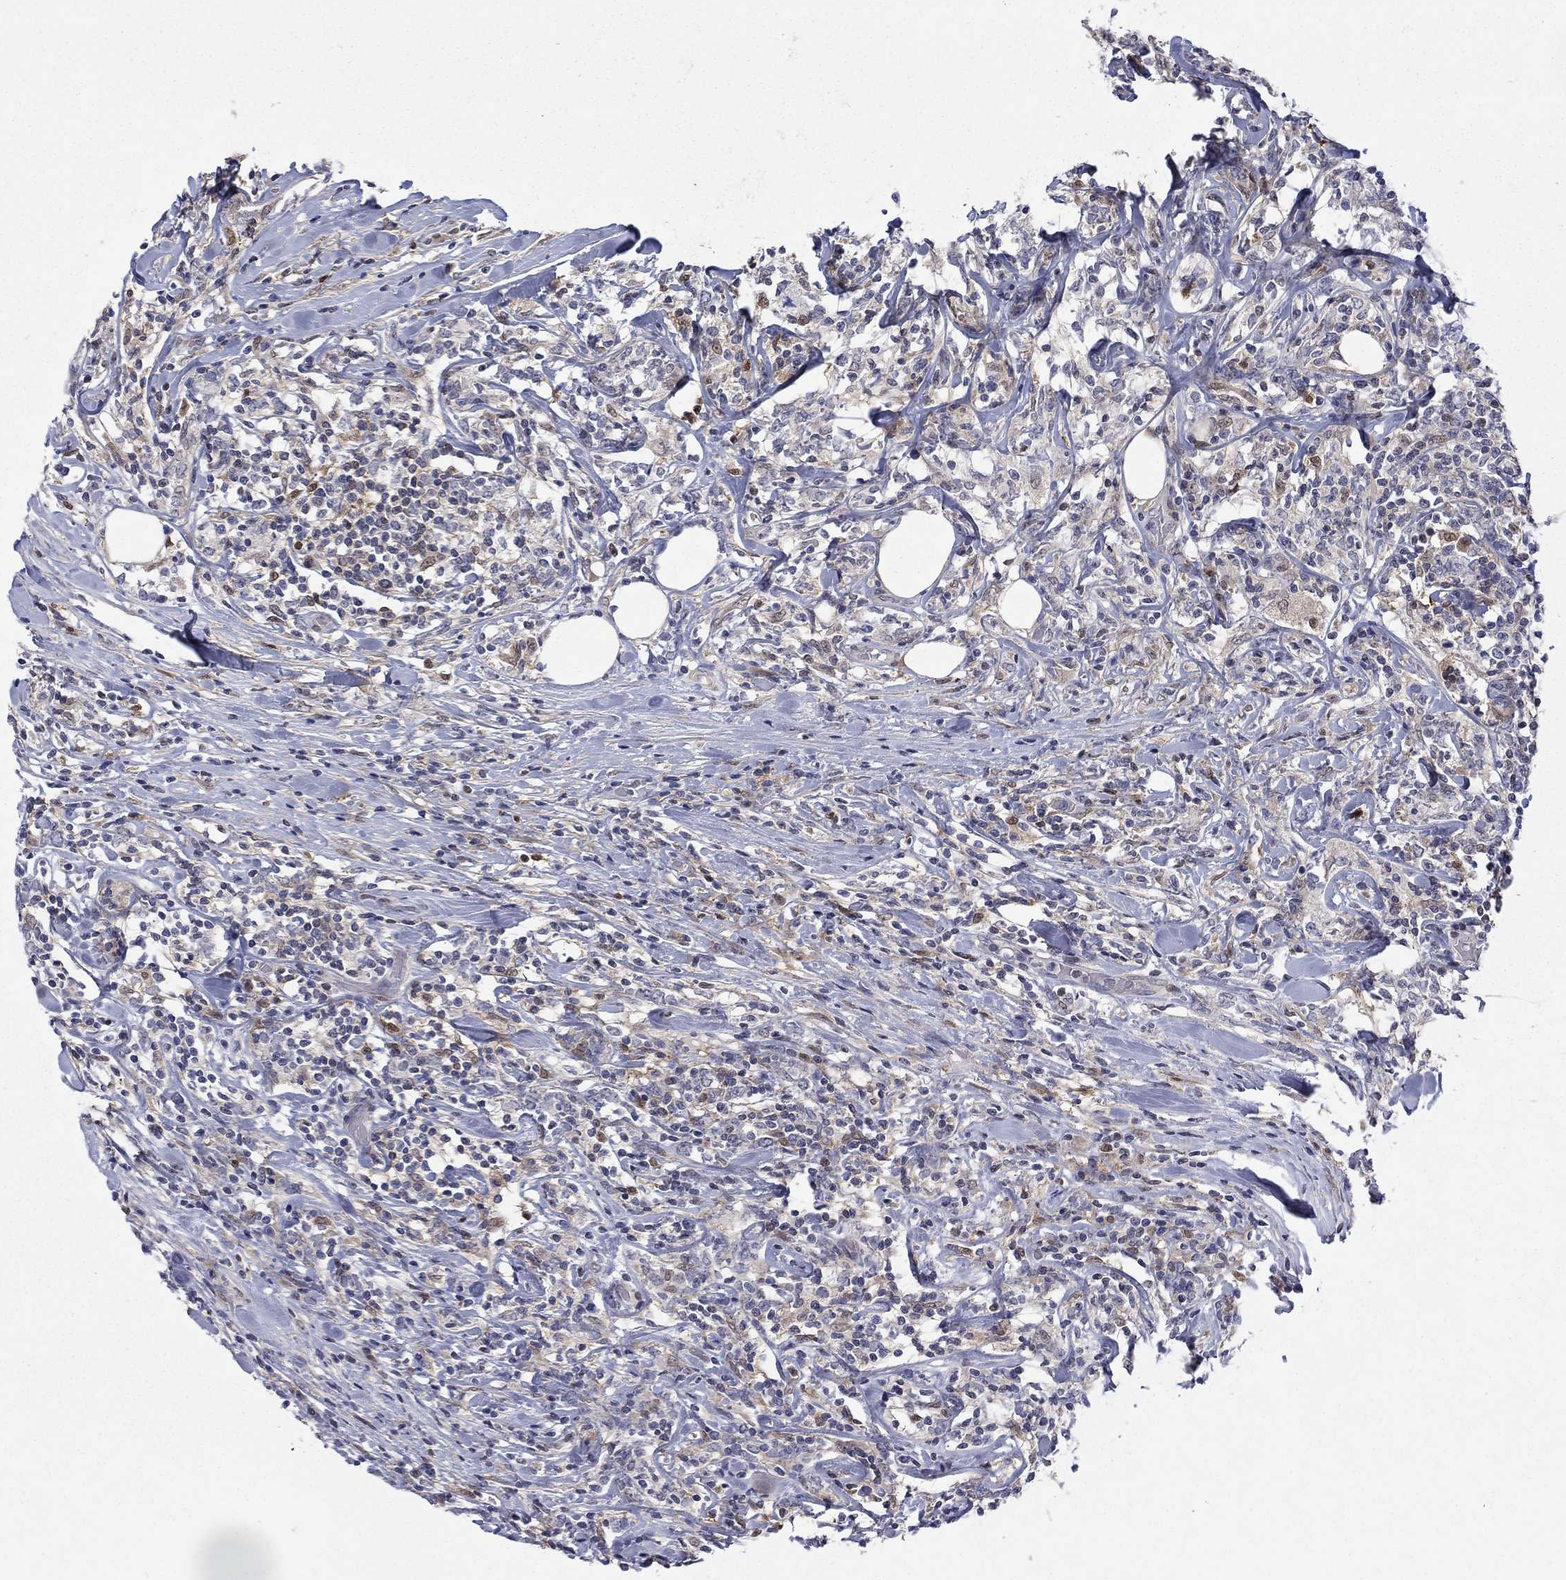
{"staining": {"intensity": "negative", "quantity": "none", "location": "none"}, "tissue": "lymphoma", "cell_type": "Tumor cells", "image_type": "cancer", "snomed": [{"axis": "morphology", "description": "Malignant lymphoma, non-Hodgkin's type, High grade"}, {"axis": "topography", "description": "Lymph node"}], "caption": "This is an immunohistochemistry (IHC) image of lymphoma. There is no expression in tumor cells.", "gene": "CBR1", "patient": {"sex": "female", "age": 84}}